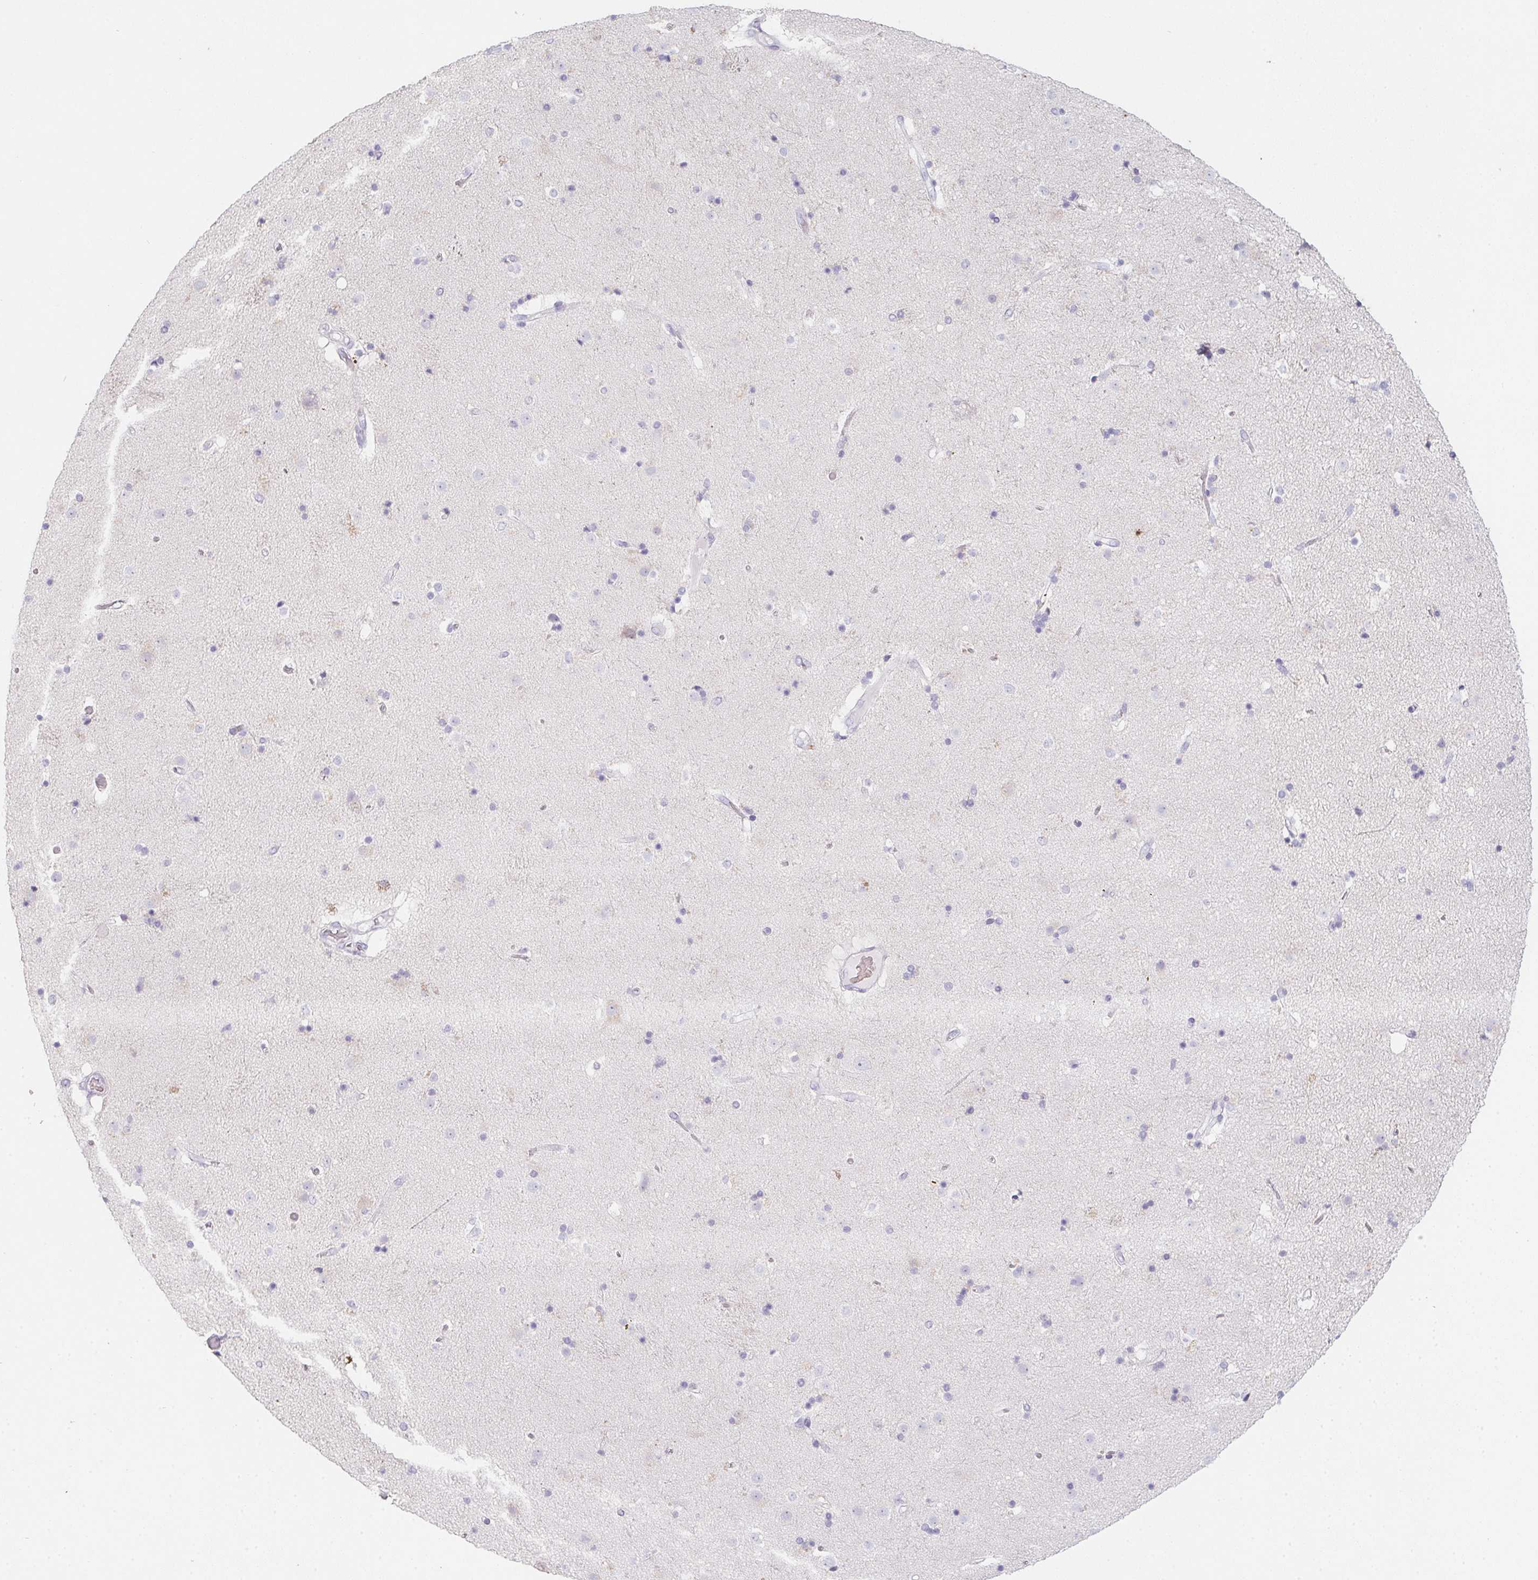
{"staining": {"intensity": "negative", "quantity": "none", "location": "none"}, "tissue": "caudate", "cell_type": "Glial cells", "image_type": "normal", "snomed": [{"axis": "morphology", "description": "Normal tissue, NOS"}, {"axis": "topography", "description": "Lateral ventricle wall"}], "caption": "Caudate was stained to show a protein in brown. There is no significant expression in glial cells. Brightfield microscopy of immunohistochemistry stained with DAB (3,3'-diaminobenzidine) (brown) and hematoxylin (blue), captured at high magnification.", "gene": "DCD", "patient": {"sex": "female", "age": 71}}